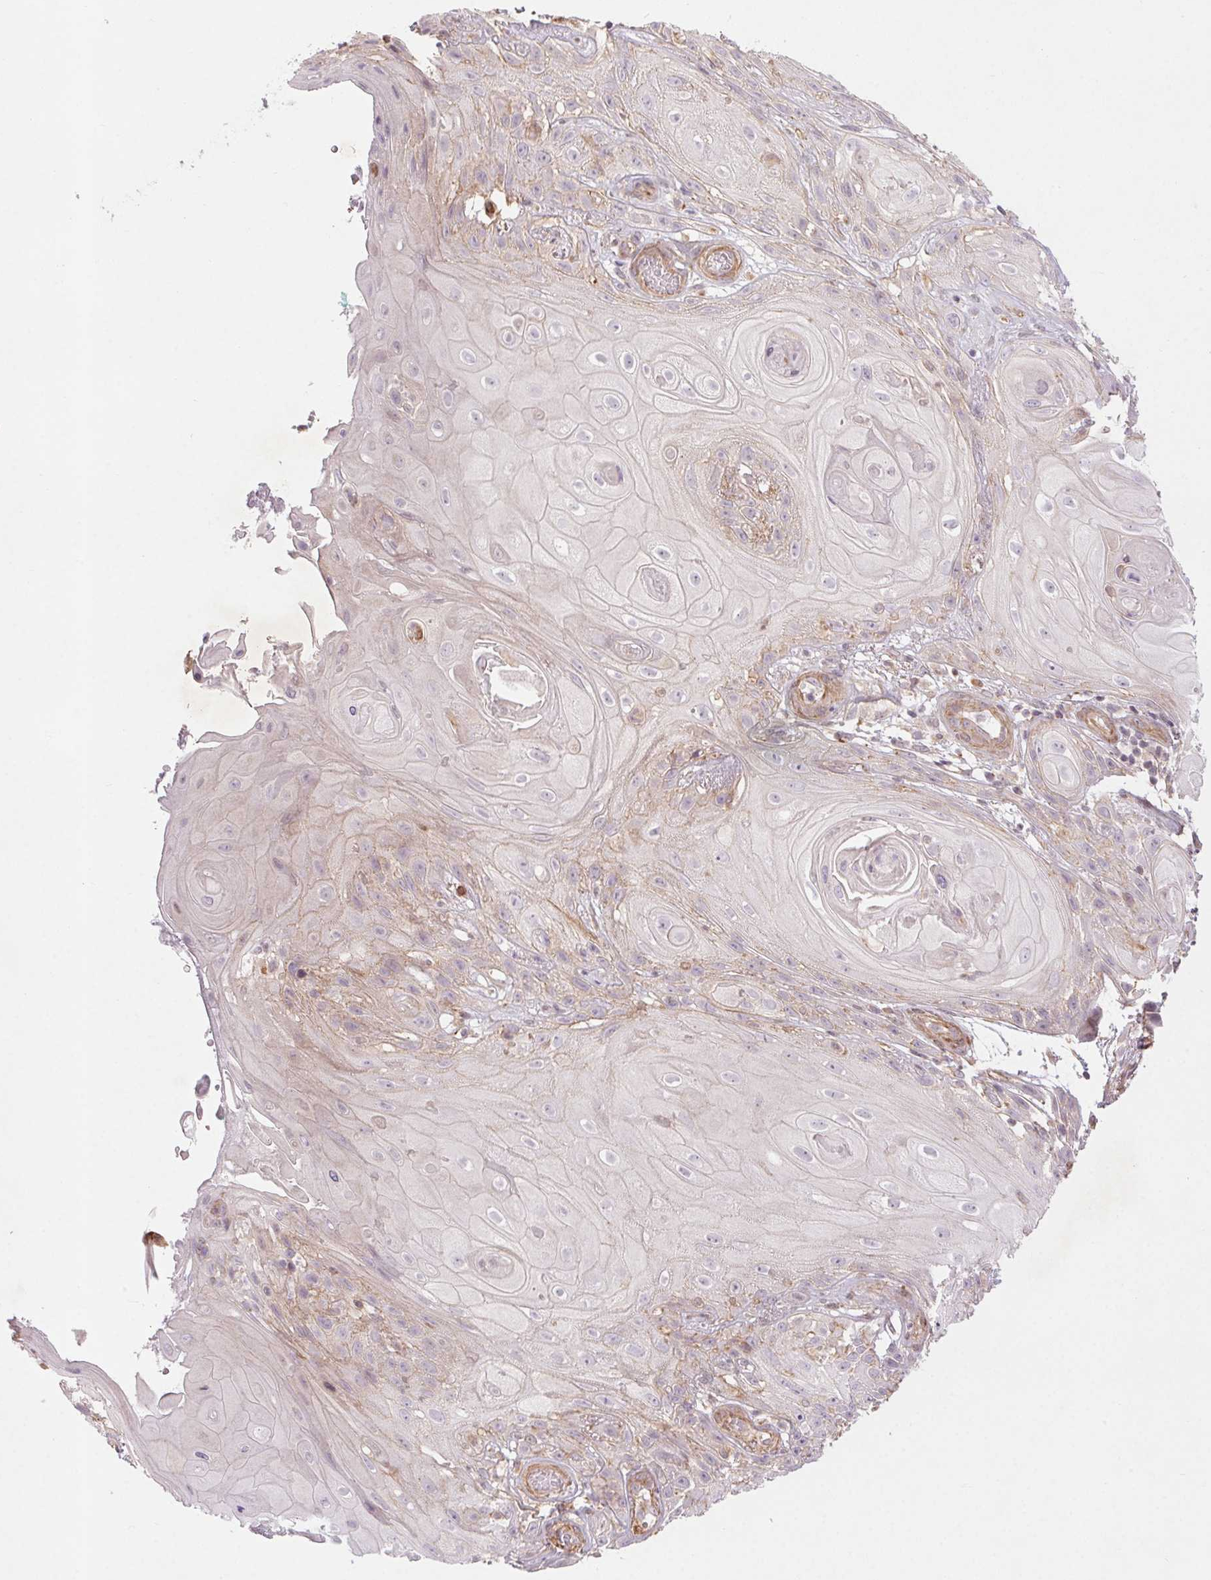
{"staining": {"intensity": "weak", "quantity": "<25%", "location": "cytoplasmic/membranous"}, "tissue": "skin cancer", "cell_type": "Tumor cells", "image_type": "cancer", "snomed": [{"axis": "morphology", "description": "Squamous cell carcinoma, NOS"}, {"axis": "topography", "description": "Skin"}], "caption": "This is an immunohistochemistry histopathology image of human skin cancer. There is no positivity in tumor cells.", "gene": "CCSER1", "patient": {"sex": "male", "age": 62}}